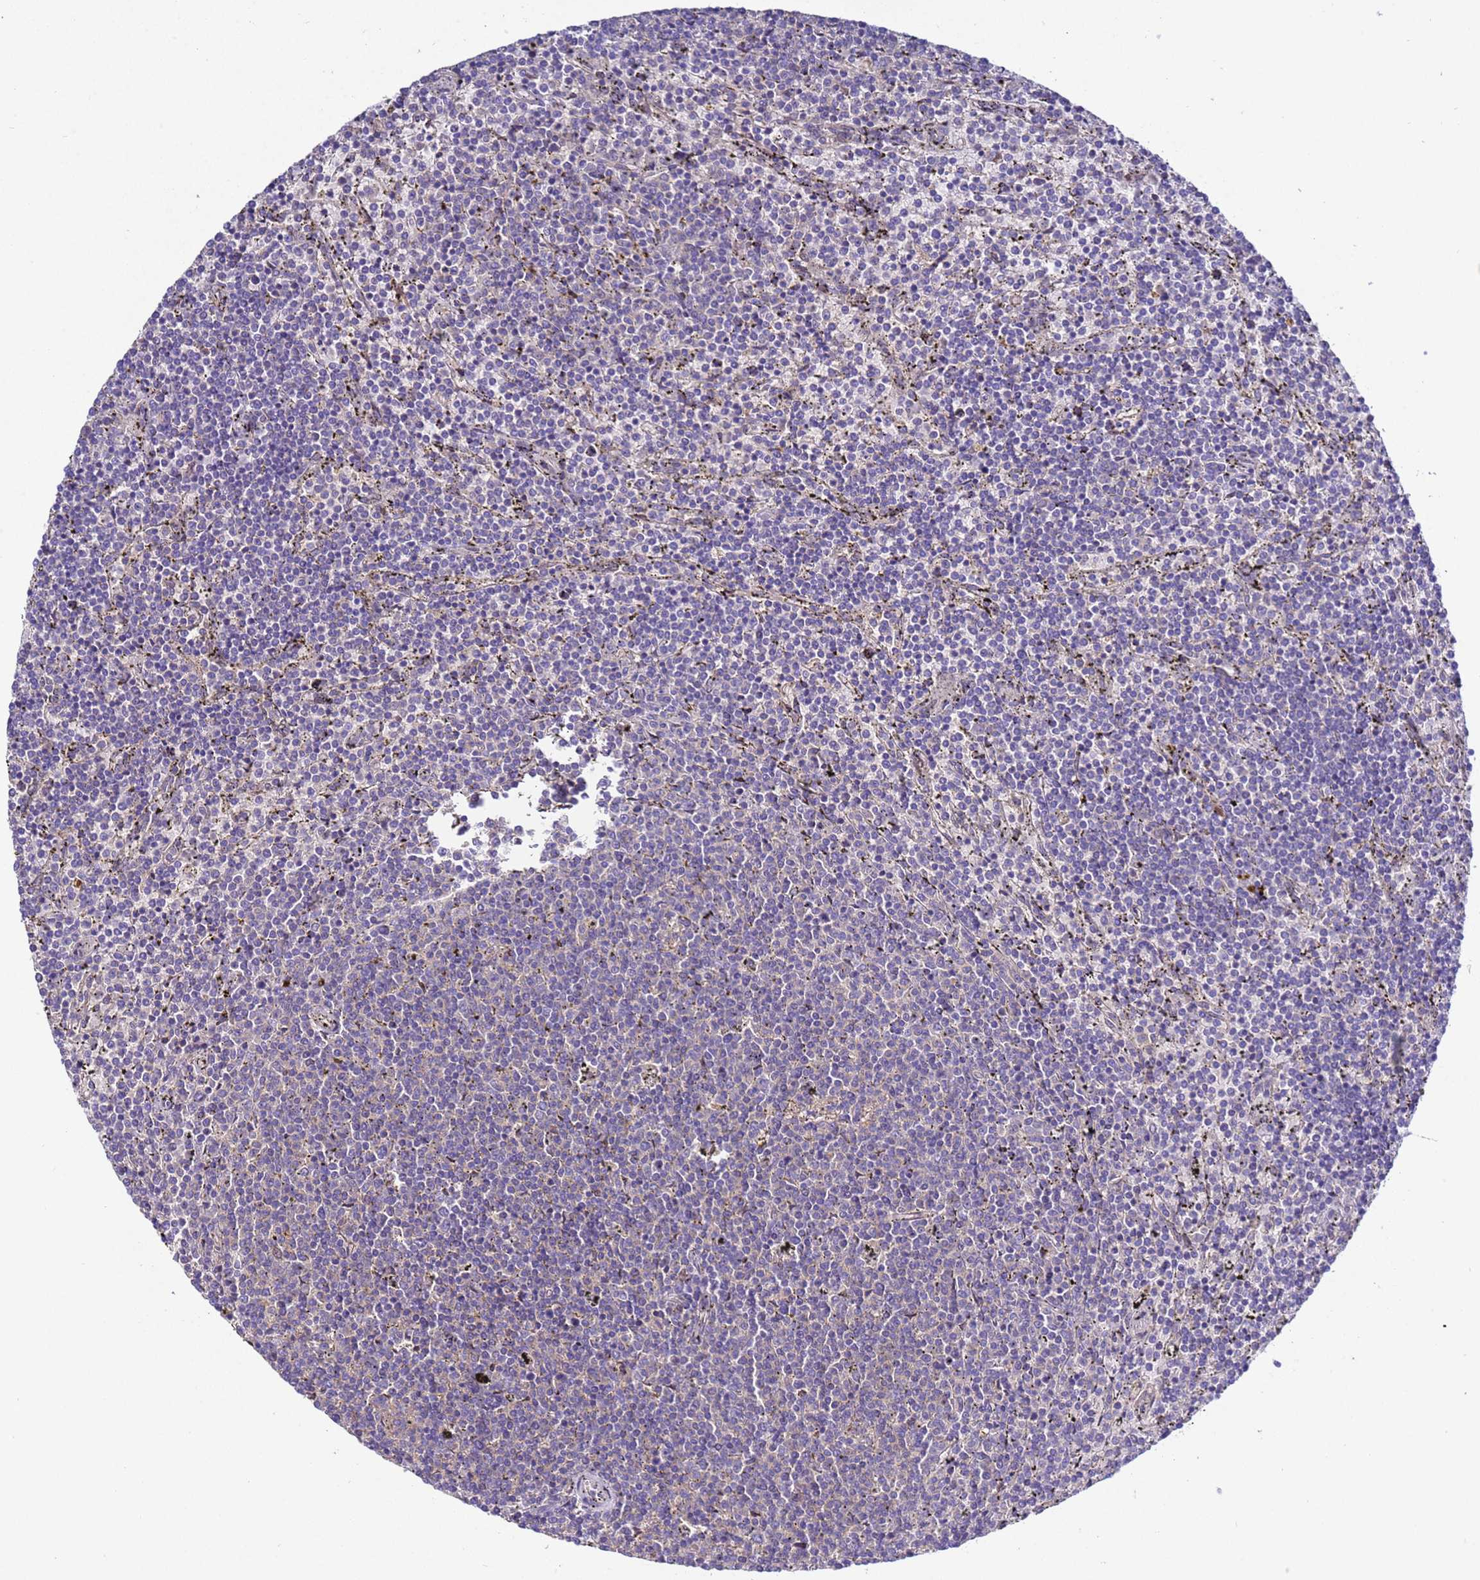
{"staining": {"intensity": "negative", "quantity": "none", "location": "none"}, "tissue": "lymphoma", "cell_type": "Tumor cells", "image_type": "cancer", "snomed": [{"axis": "morphology", "description": "Malignant lymphoma, non-Hodgkin's type, Low grade"}, {"axis": "topography", "description": "Spleen"}], "caption": "Immunohistochemistry of human lymphoma displays no staining in tumor cells.", "gene": "TBCD", "patient": {"sex": "female", "age": 50}}